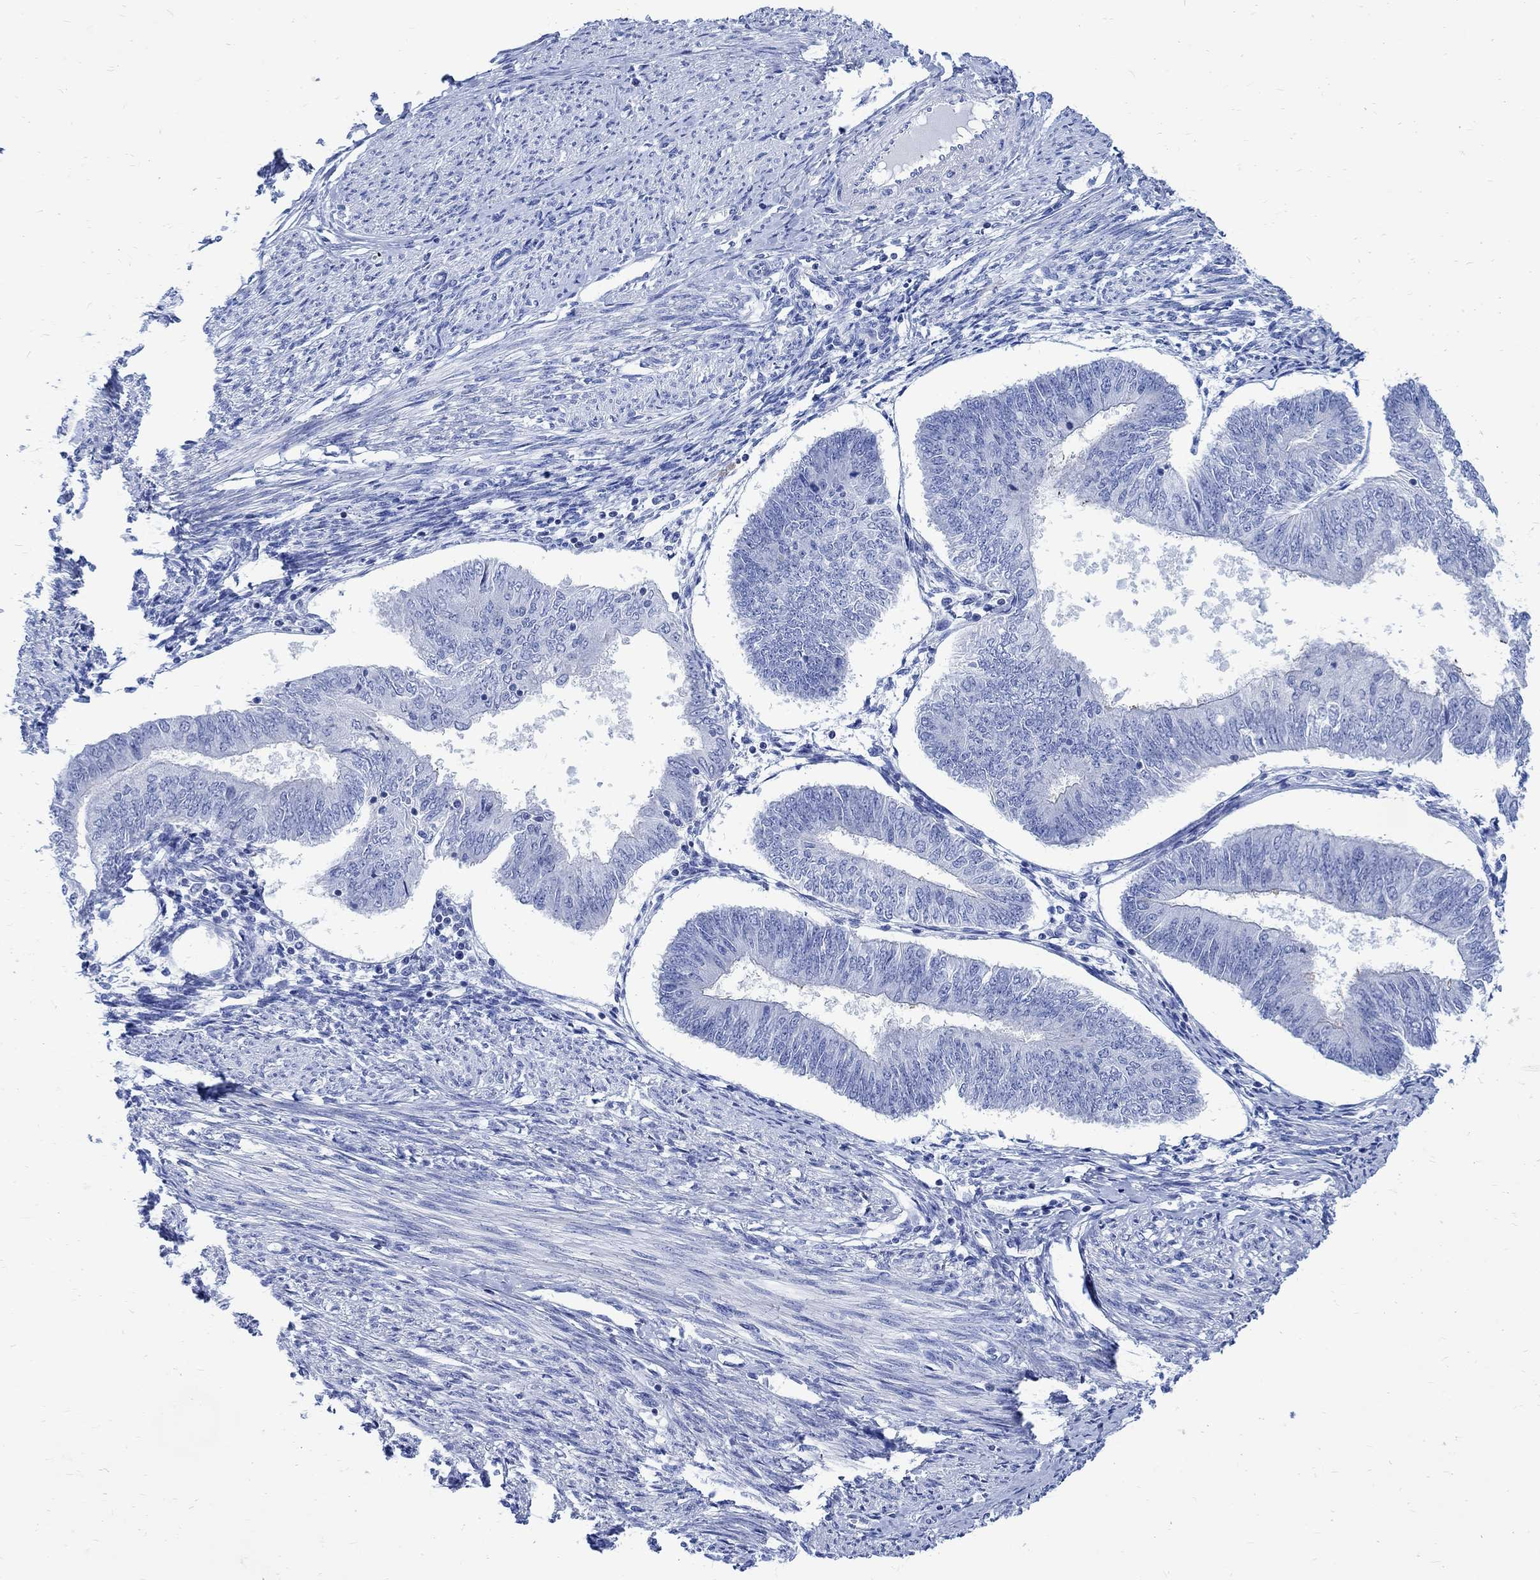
{"staining": {"intensity": "negative", "quantity": "none", "location": "none"}, "tissue": "endometrial cancer", "cell_type": "Tumor cells", "image_type": "cancer", "snomed": [{"axis": "morphology", "description": "Adenocarcinoma, NOS"}, {"axis": "topography", "description": "Endometrium"}], "caption": "Image shows no protein staining in tumor cells of endometrial adenocarcinoma tissue.", "gene": "CPLX2", "patient": {"sex": "female", "age": 58}}